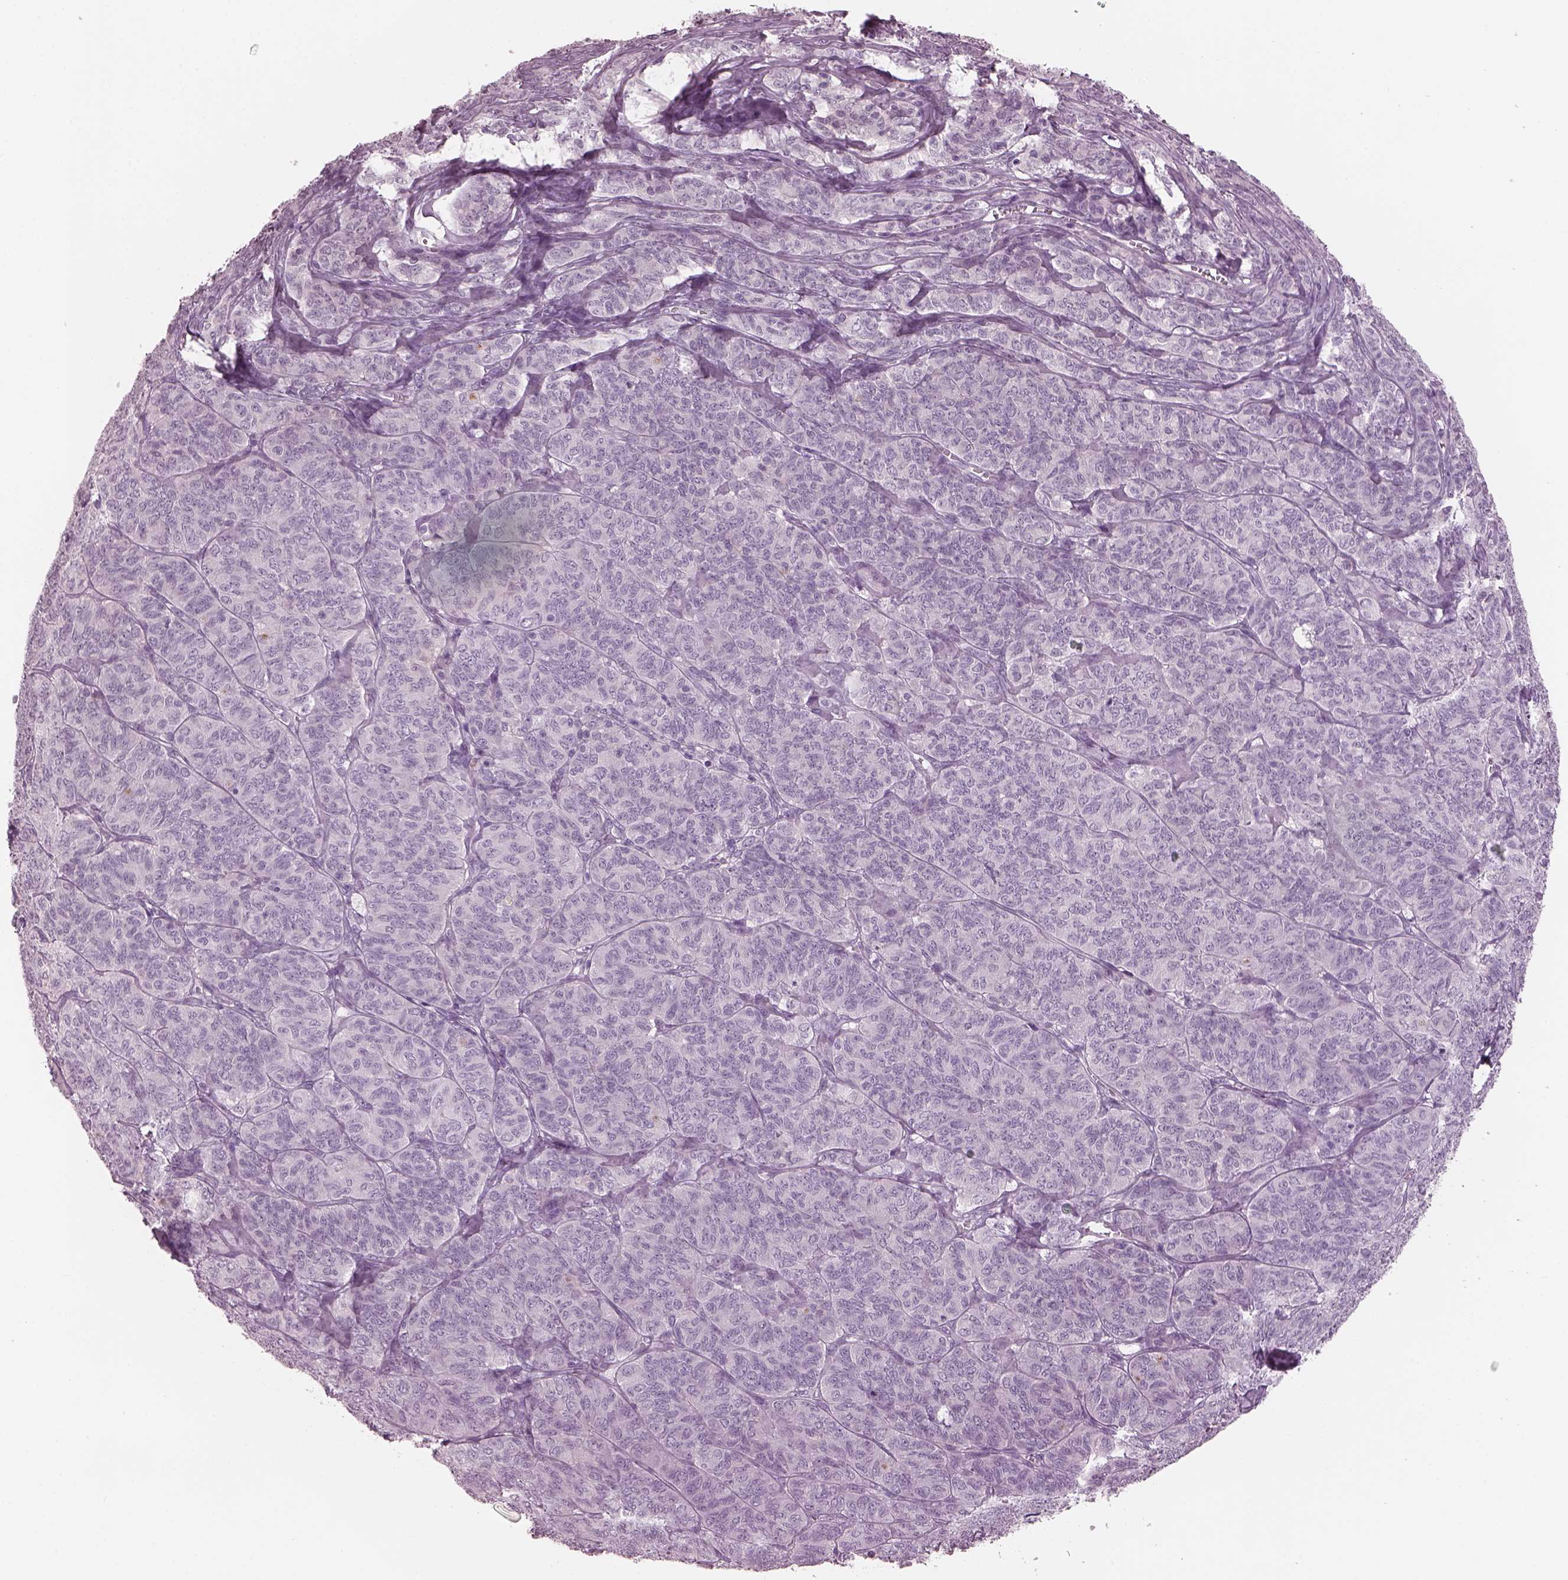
{"staining": {"intensity": "negative", "quantity": "none", "location": "none"}, "tissue": "ovarian cancer", "cell_type": "Tumor cells", "image_type": "cancer", "snomed": [{"axis": "morphology", "description": "Carcinoma, endometroid"}, {"axis": "topography", "description": "Ovary"}], "caption": "This photomicrograph is of ovarian cancer stained with IHC to label a protein in brown with the nuclei are counter-stained blue. There is no expression in tumor cells.", "gene": "PACRG", "patient": {"sex": "female", "age": 80}}